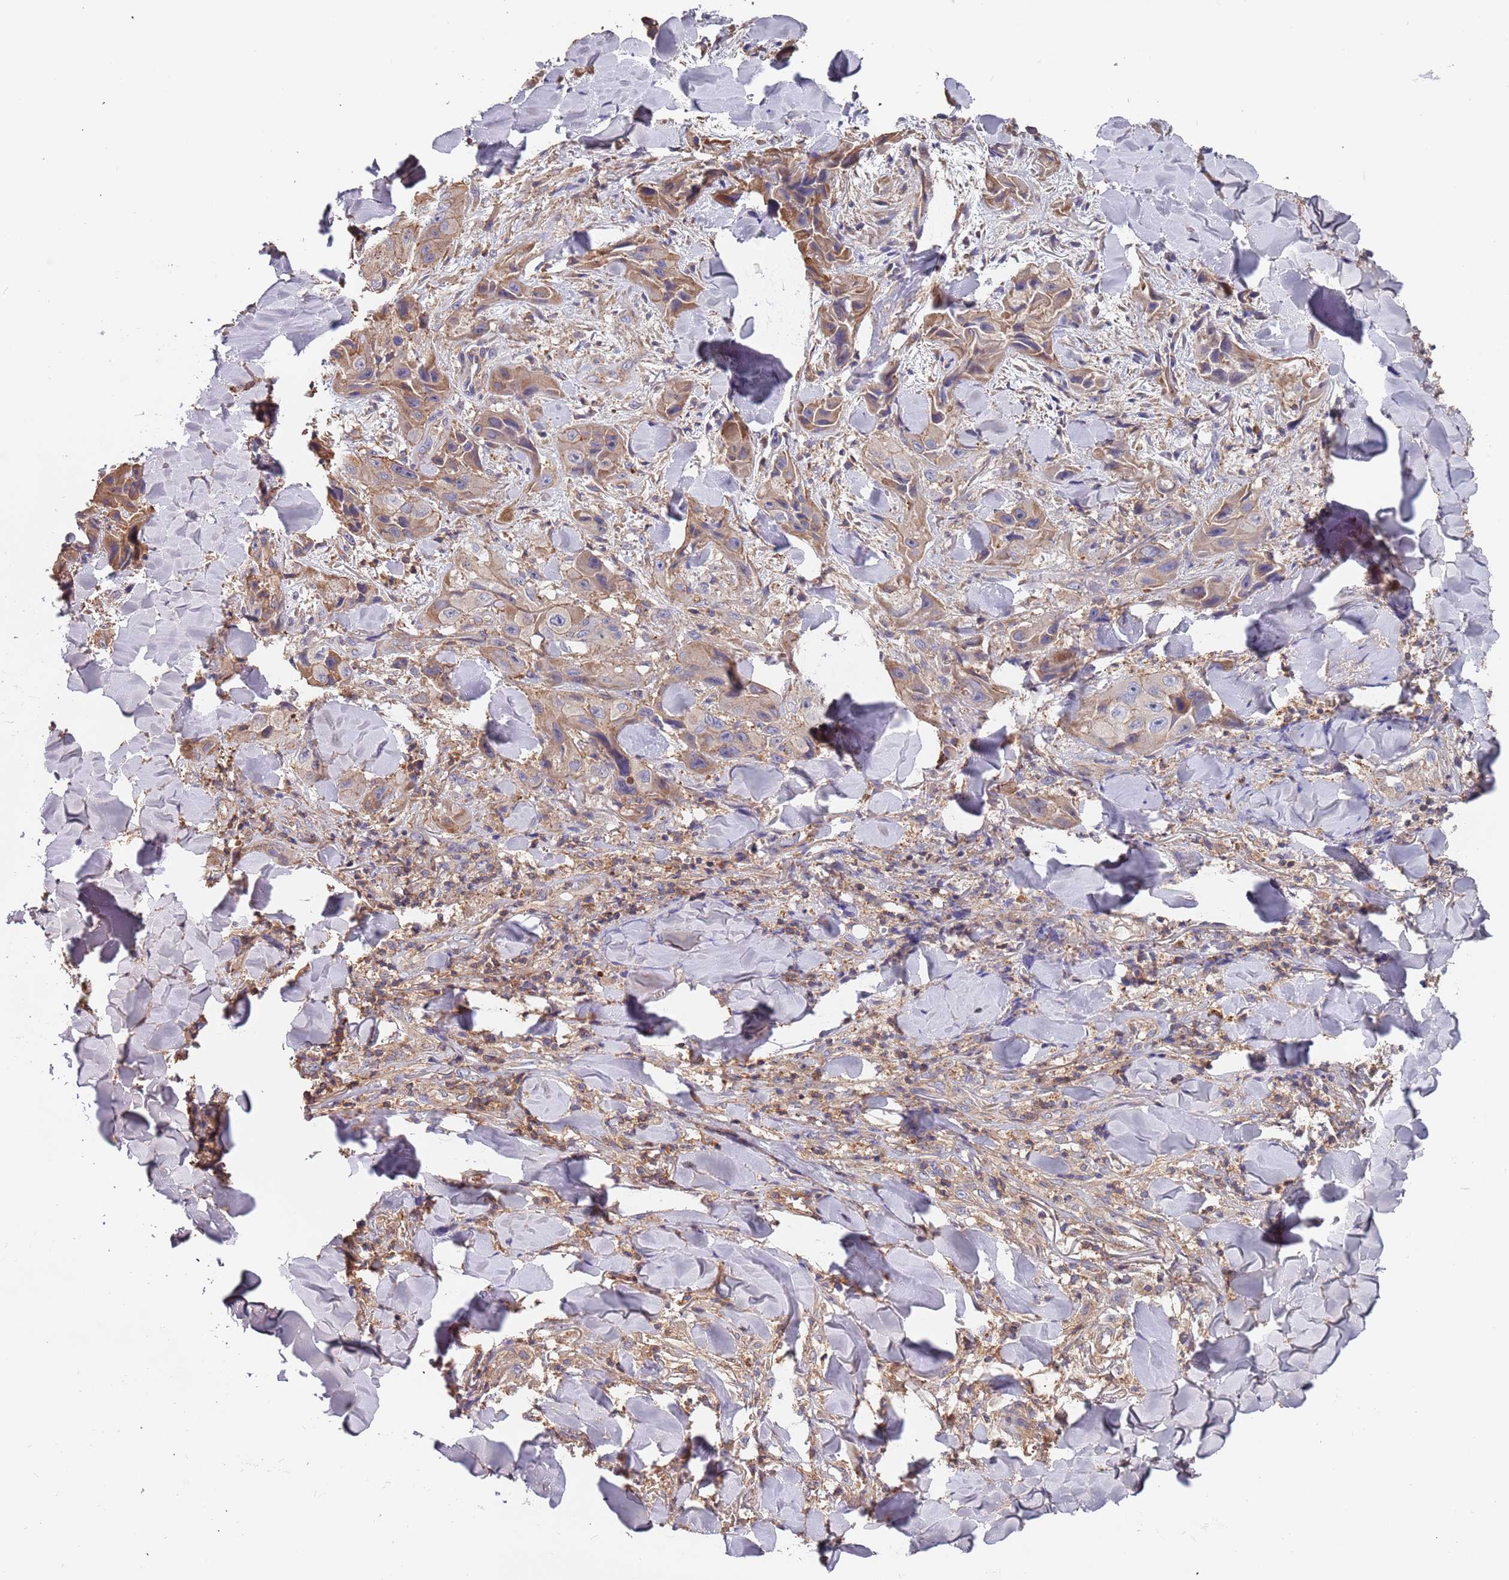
{"staining": {"intensity": "weak", "quantity": ">75%", "location": "cytoplasmic/membranous"}, "tissue": "skin cancer", "cell_type": "Tumor cells", "image_type": "cancer", "snomed": [{"axis": "morphology", "description": "Squamous cell carcinoma, NOS"}, {"axis": "topography", "description": "Skin"}, {"axis": "topography", "description": "Subcutis"}], "caption": "Squamous cell carcinoma (skin) was stained to show a protein in brown. There is low levels of weak cytoplasmic/membranous staining in about >75% of tumor cells.", "gene": "SYT4", "patient": {"sex": "male", "age": 73}}